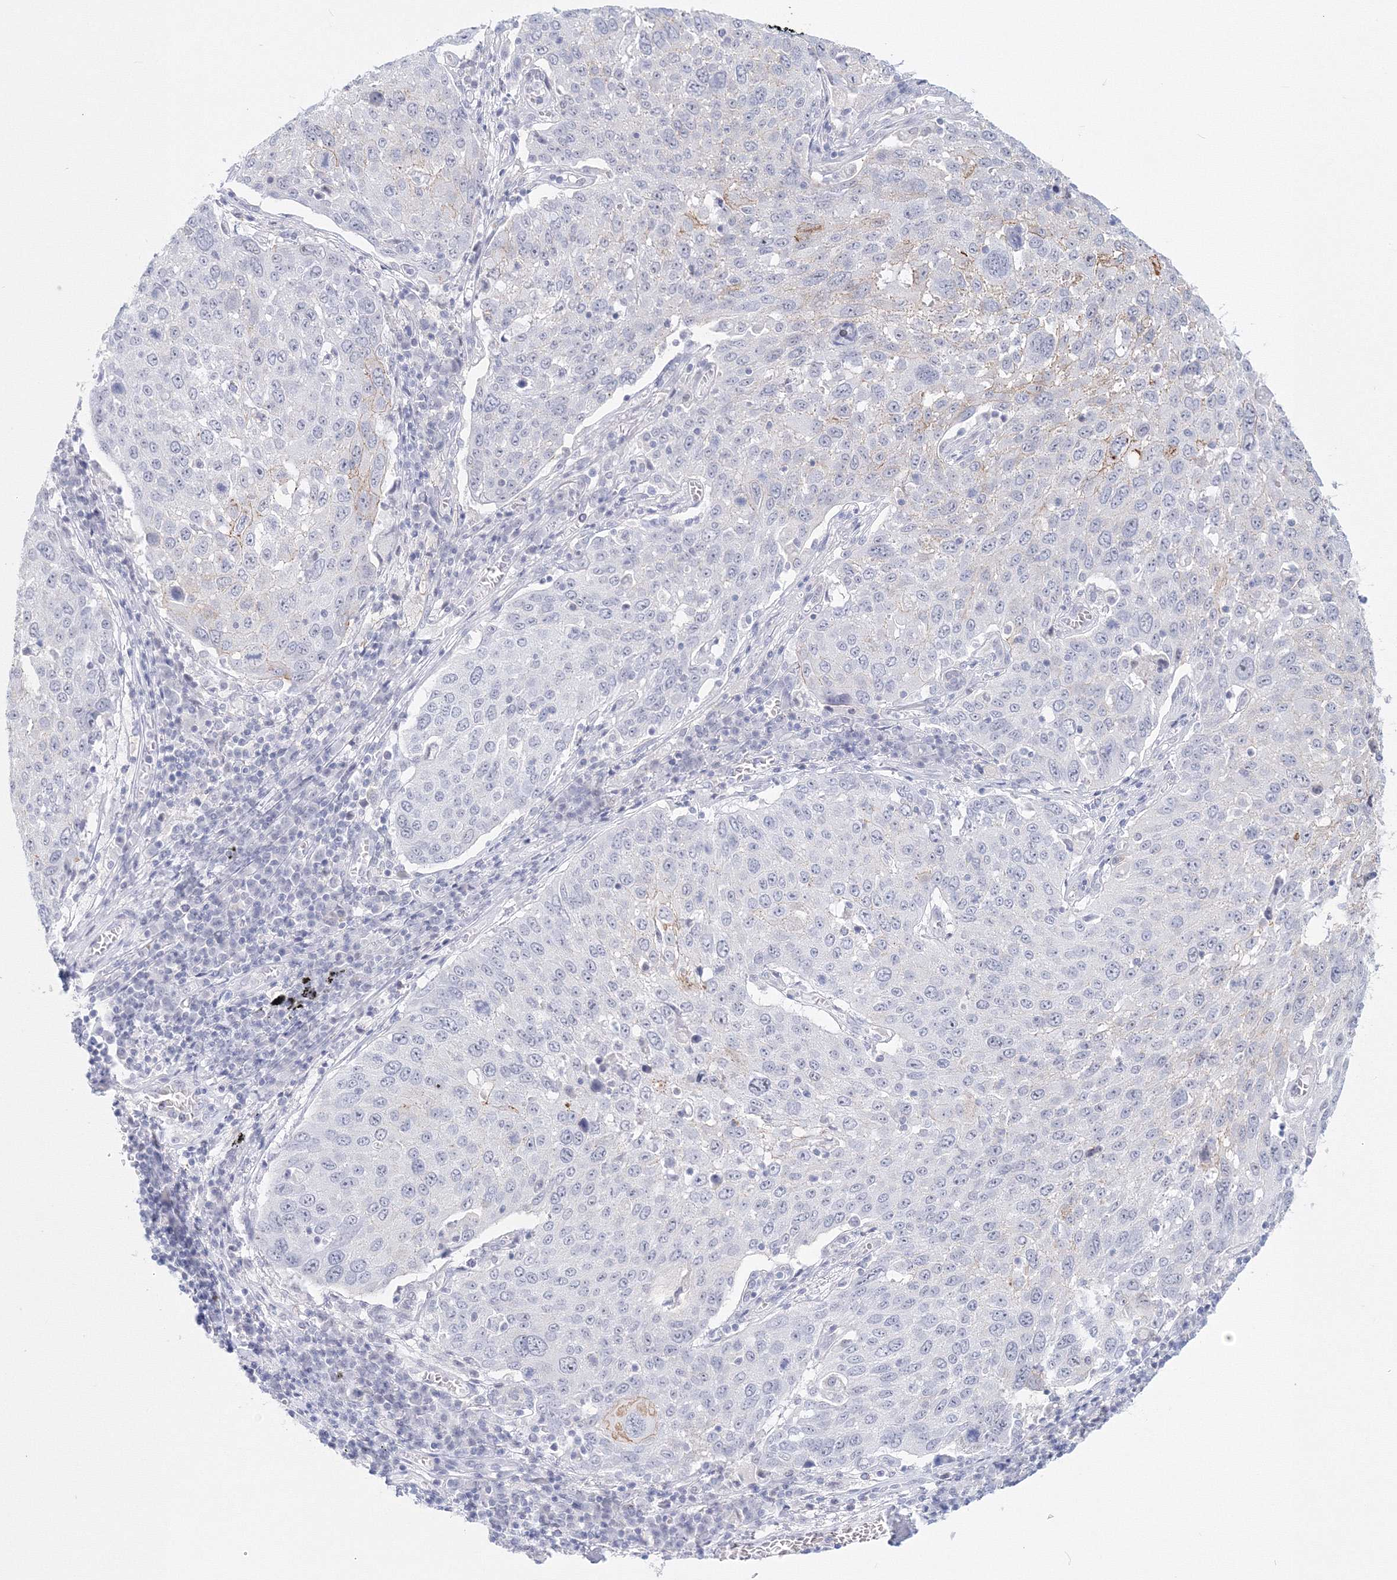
{"staining": {"intensity": "negative", "quantity": "none", "location": "none"}, "tissue": "lung cancer", "cell_type": "Tumor cells", "image_type": "cancer", "snomed": [{"axis": "morphology", "description": "Squamous cell carcinoma, NOS"}, {"axis": "topography", "description": "Lung"}], "caption": "Protein analysis of lung squamous cell carcinoma exhibits no significant staining in tumor cells.", "gene": "VSIG1", "patient": {"sex": "male", "age": 65}}